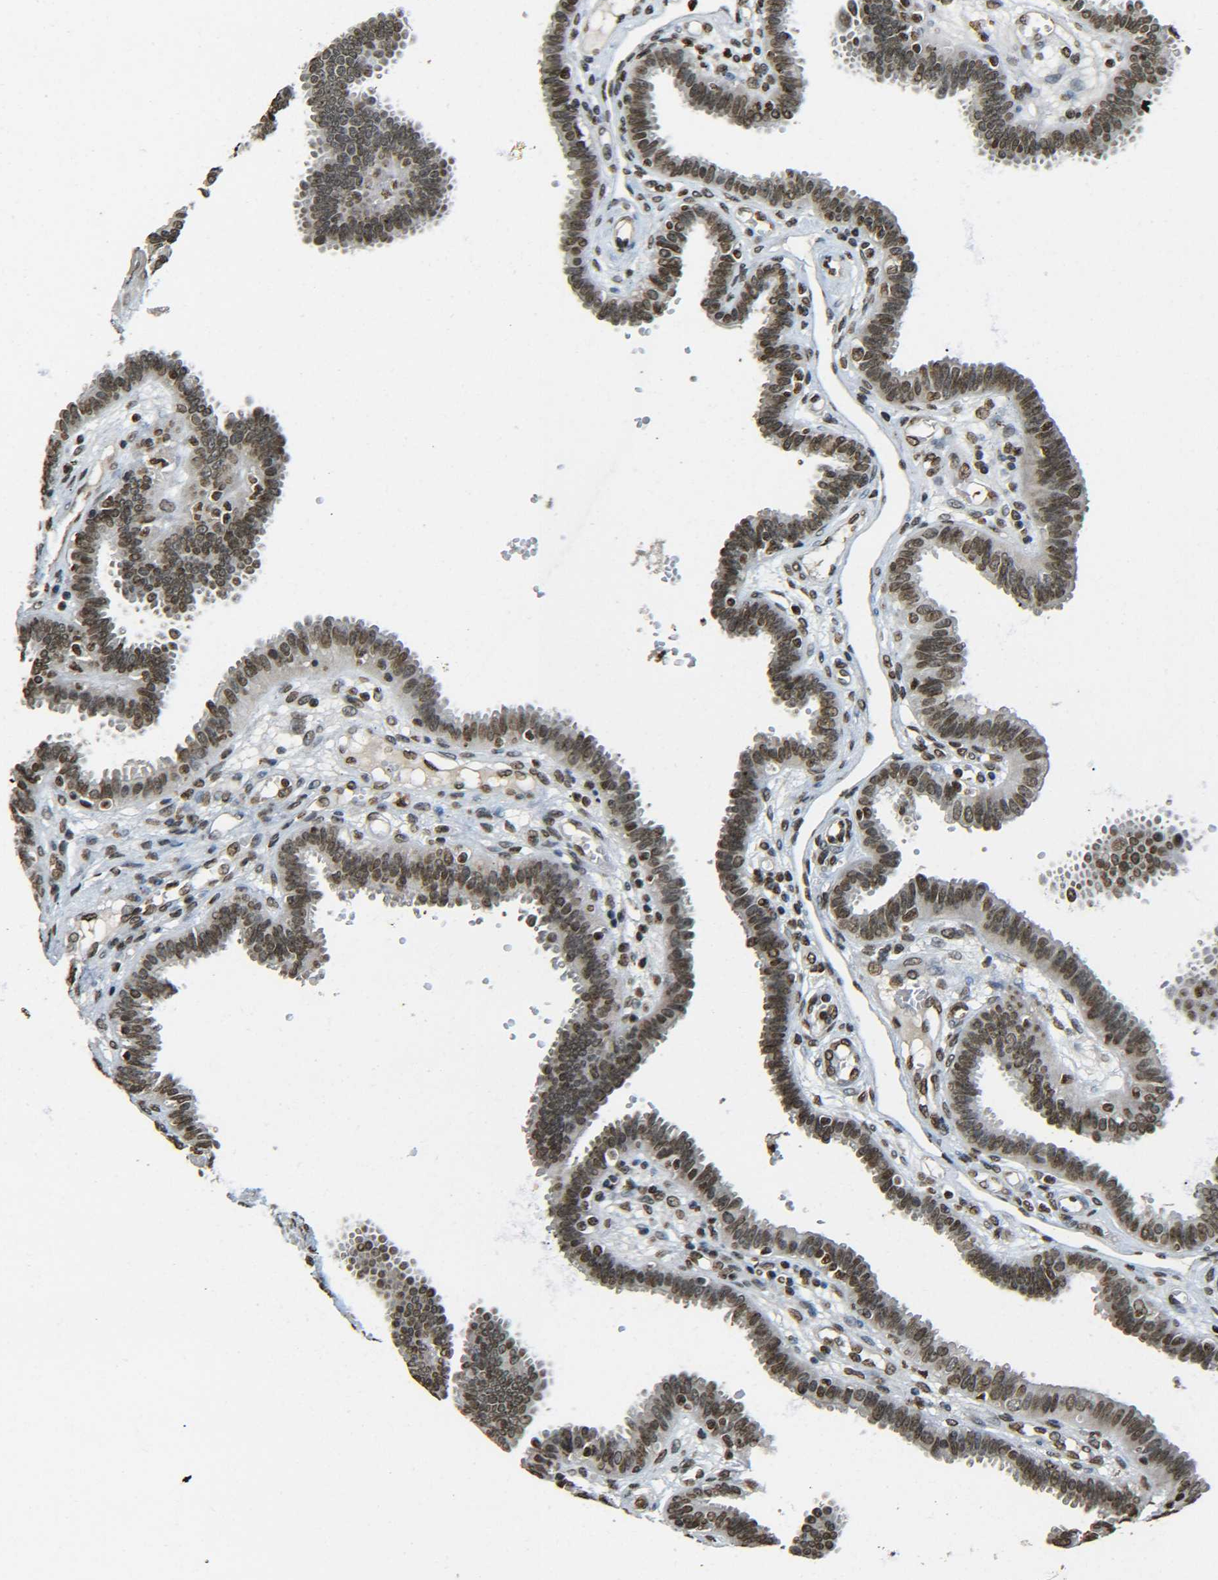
{"staining": {"intensity": "moderate", "quantity": ">75%", "location": "nuclear"}, "tissue": "fallopian tube", "cell_type": "Glandular cells", "image_type": "normal", "snomed": [{"axis": "morphology", "description": "Normal tissue, NOS"}, {"axis": "topography", "description": "Fallopian tube"}], "caption": "Normal fallopian tube was stained to show a protein in brown. There is medium levels of moderate nuclear positivity in about >75% of glandular cells. The staining was performed using DAB (3,3'-diaminobenzidine), with brown indicating positive protein expression. Nuclei are stained blue with hematoxylin.", "gene": "H4C16", "patient": {"sex": "female", "age": 32}}